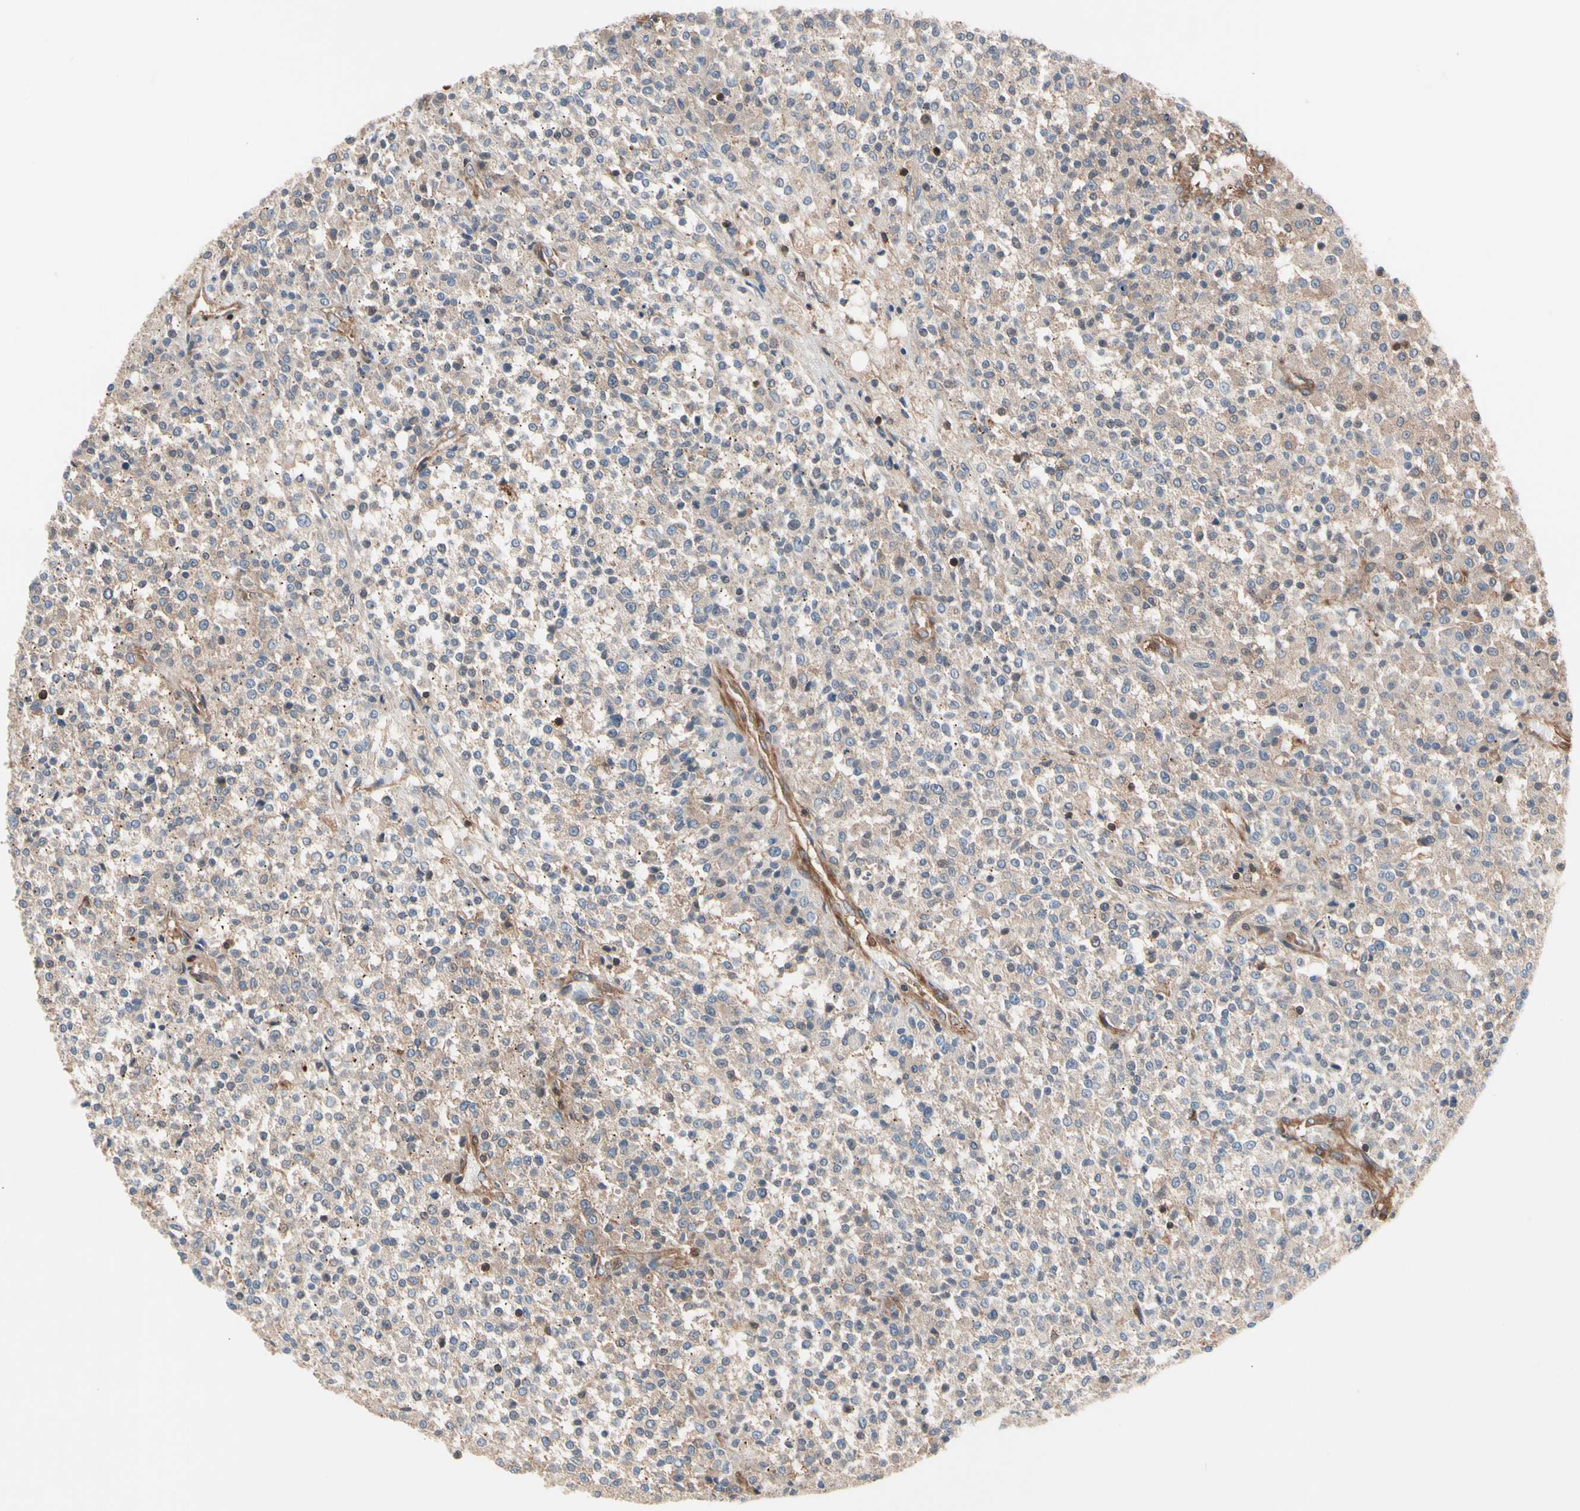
{"staining": {"intensity": "weak", "quantity": "25%-75%", "location": "cytoplasmic/membranous"}, "tissue": "testis cancer", "cell_type": "Tumor cells", "image_type": "cancer", "snomed": [{"axis": "morphology", "description": "Seminoma, NOS"}, {"axis": "topography", "description": "Testis"}], "caption": "A low amount of weak cytoplasmic/membranous staining is seen in about 25%-75% of tumor cells in testis cancer (seminoma) tissue.", "gene": "ROCK1", "patient": {"sex": "male", "age": 59}}